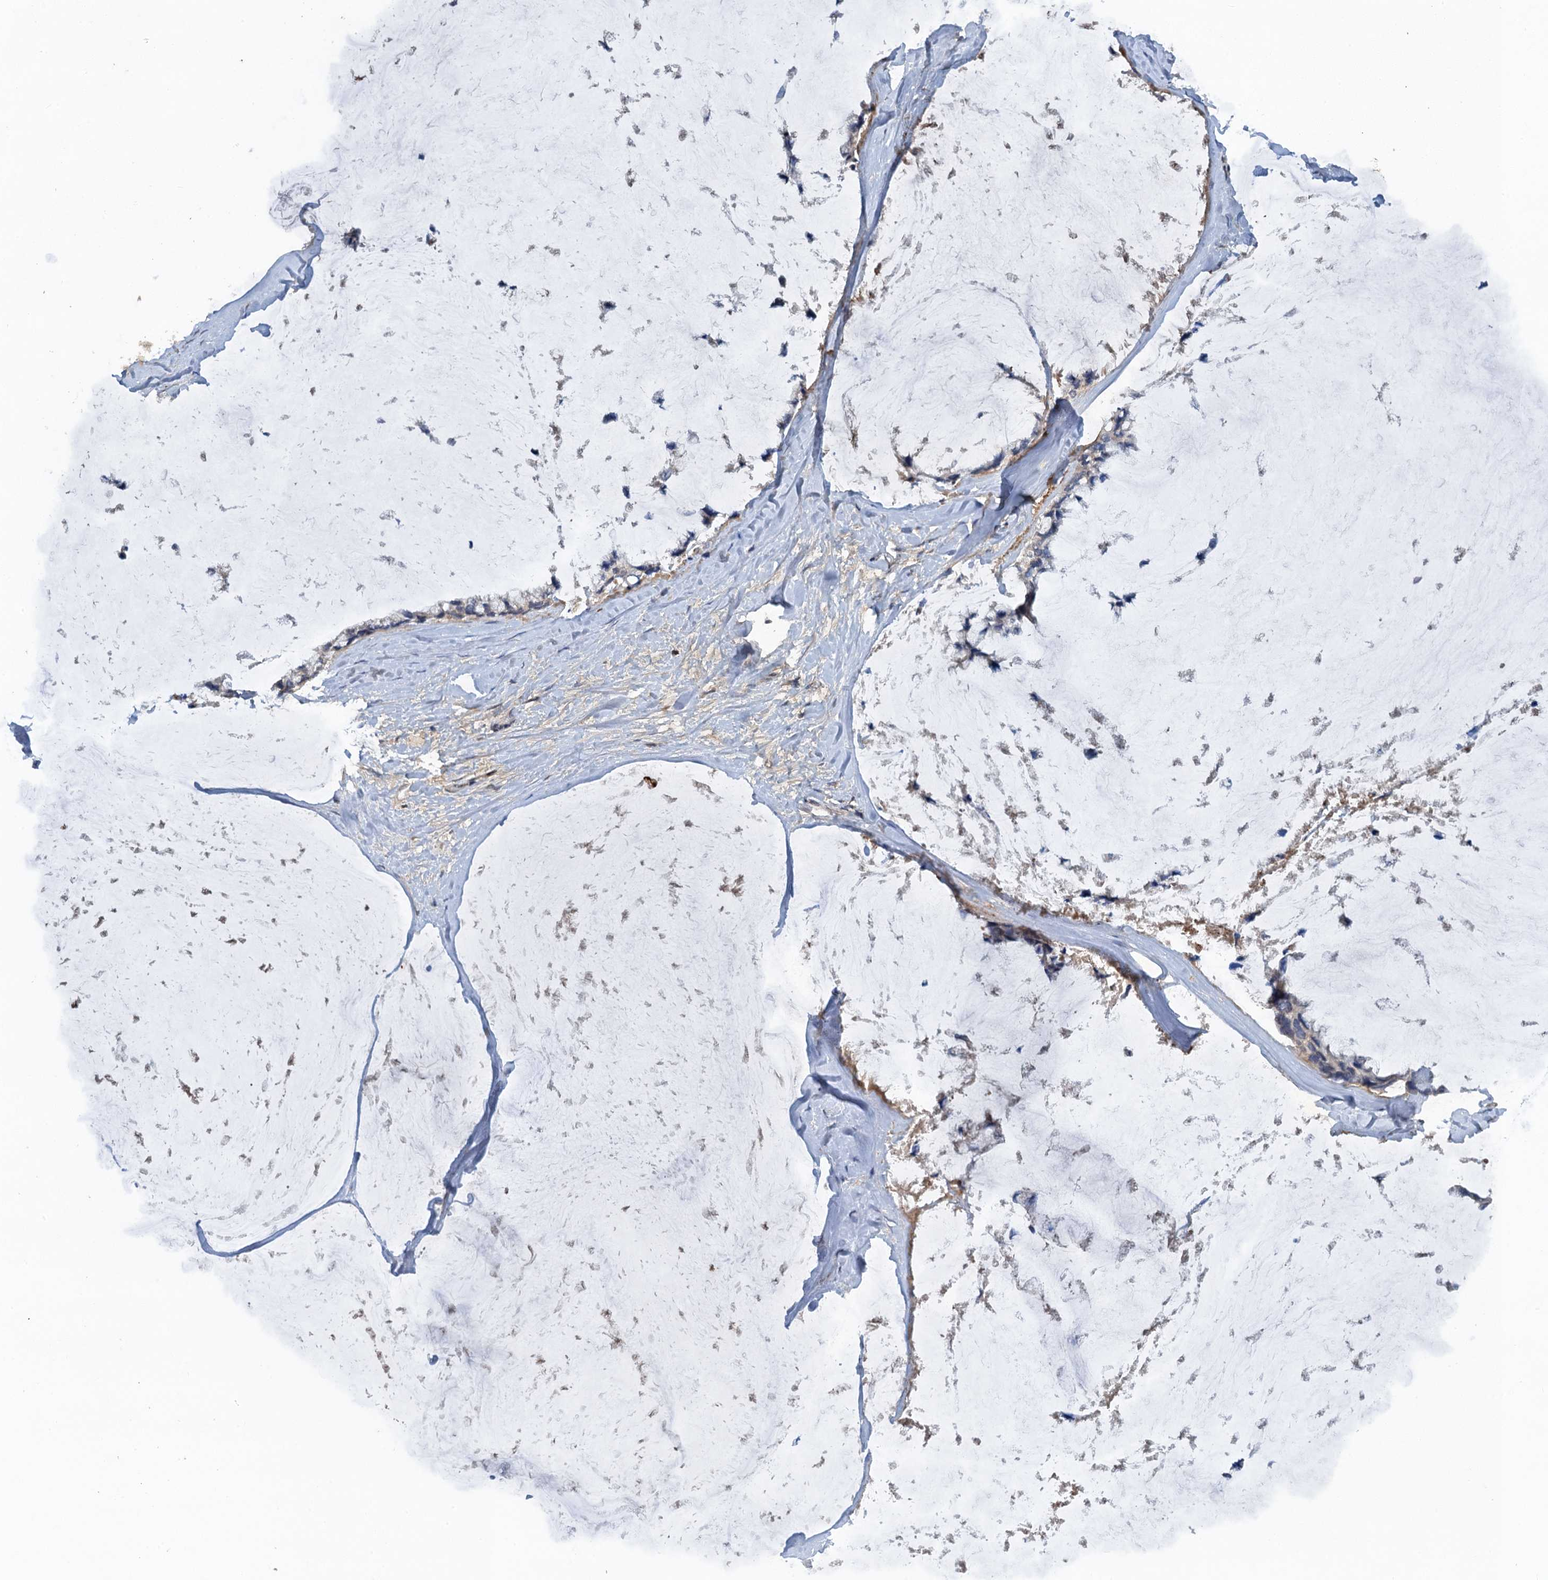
{"staining": {"intensity": "weak", "quantity": "<25%", "location": "cytoplasmic/membranous"}, "tissue": "ovarian cancer", "cell_type": "Tumor cells", "image_type": "cancer", "snomed": [{"axis": "morphology", "description": "Cystadenocarcinoma, mucinous, NOS"}, {"axis": "topography", "description": "Ovary"}], "caption": "There is no significant expression in tumor cells of ovarian mucinous cystadenocarcinoma.", "gene": "HAPLN3", "patient": {"sex": "female", "age": 39}}